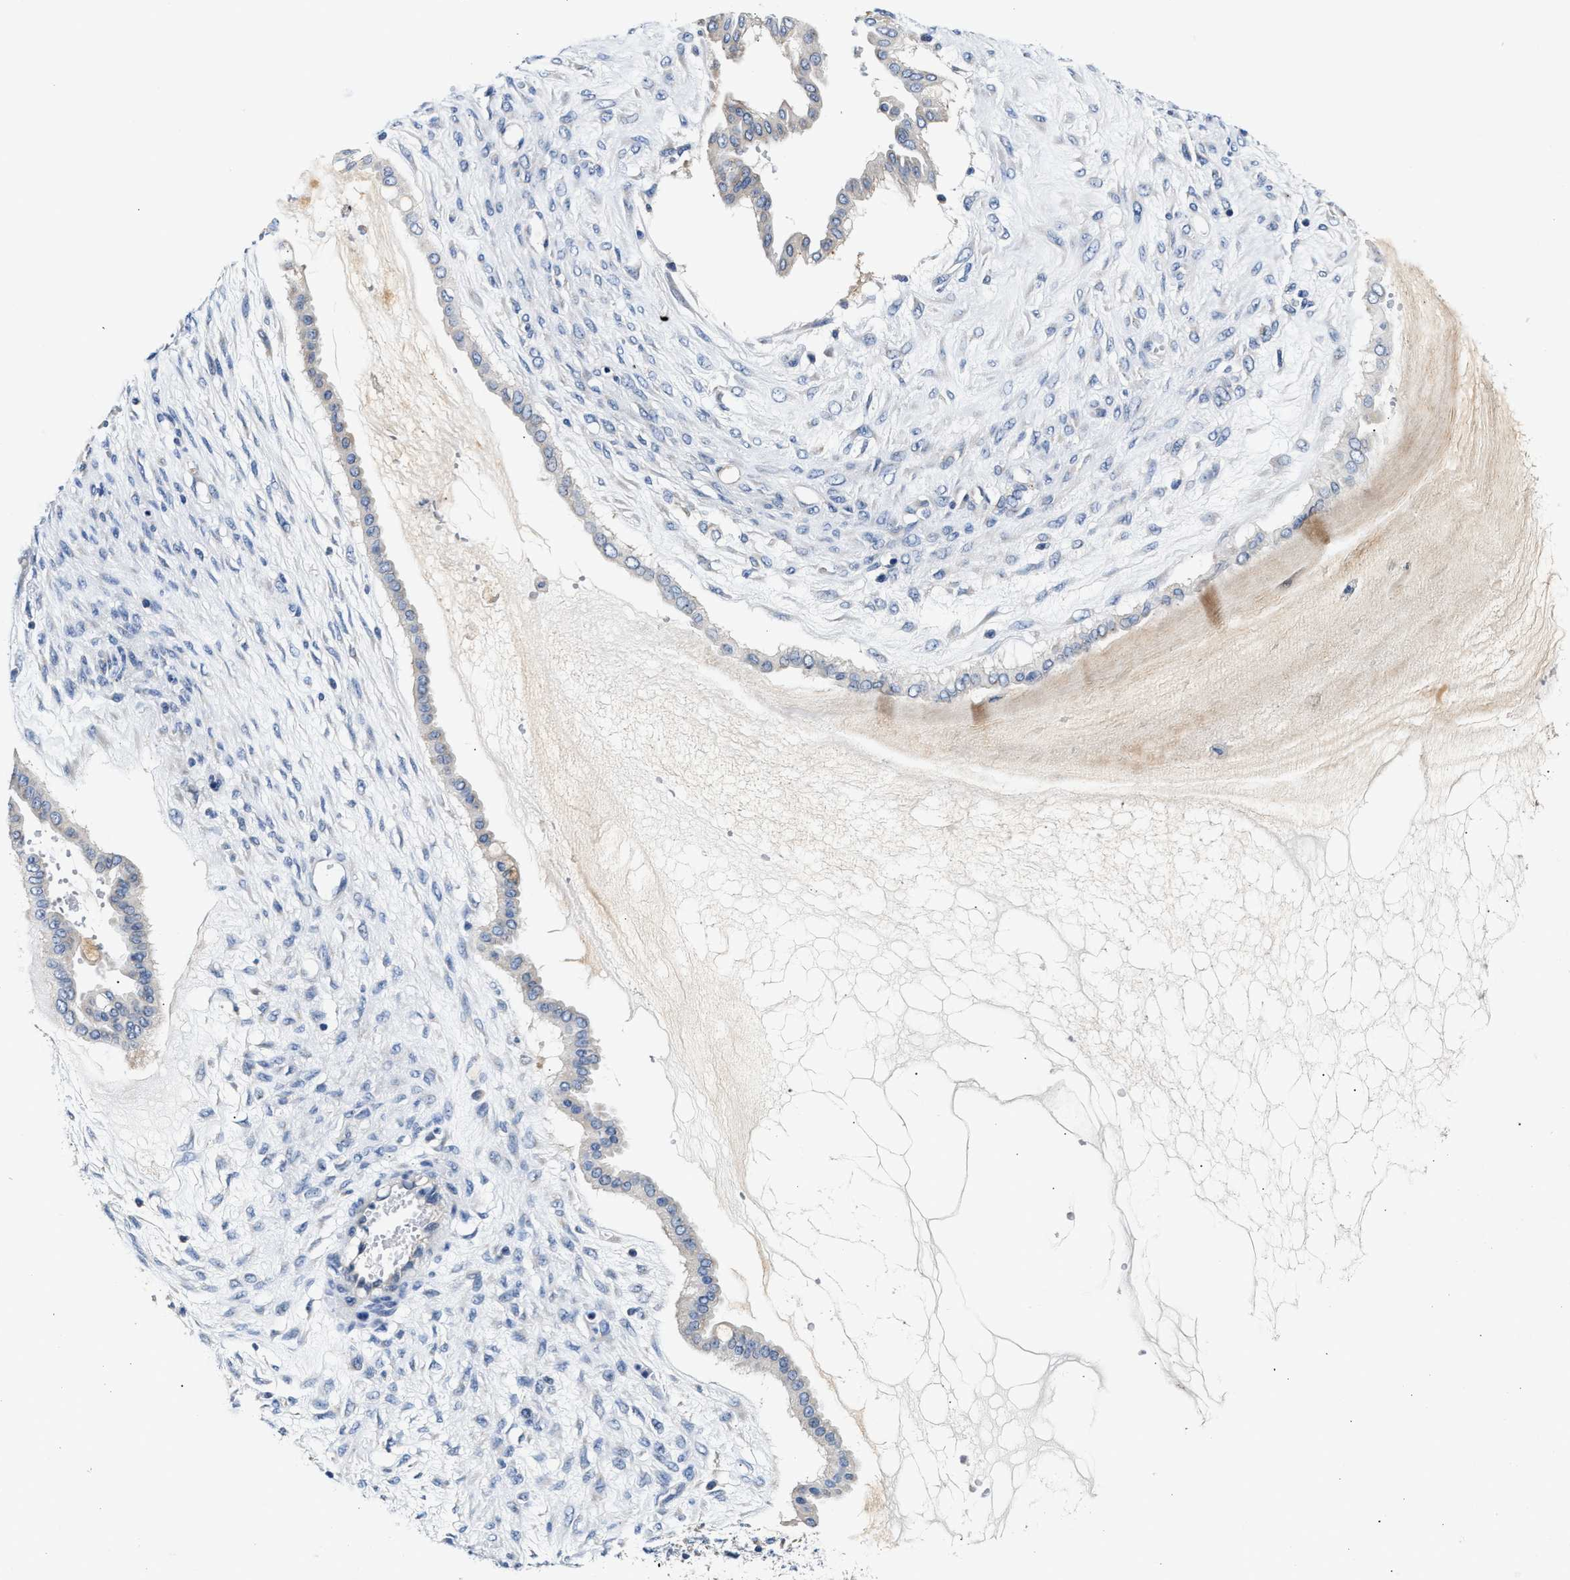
{"staining": {"intensity": "weak", "quantity": "<25%", "location": "cytoplasmic/membranous"}, "tissue": "ovarian cancer", "cell_type": "Tumor cells", "image_type": "cancer", "snomed": [{"axis": "morphology", "description": "Cystadenocarcinoma, mucinous, NOS"}, {"axis": "topography", "description": "Ovary"}], "caption": "Photomicrograph shows no significant protein staining in tumor cells of mucinous cystadenocarcinoma (ovarian). (DAB immunohistochemistry, high magnification).", "gene": "FAM185A", "patient": {"sex": "female", "age": 73}}